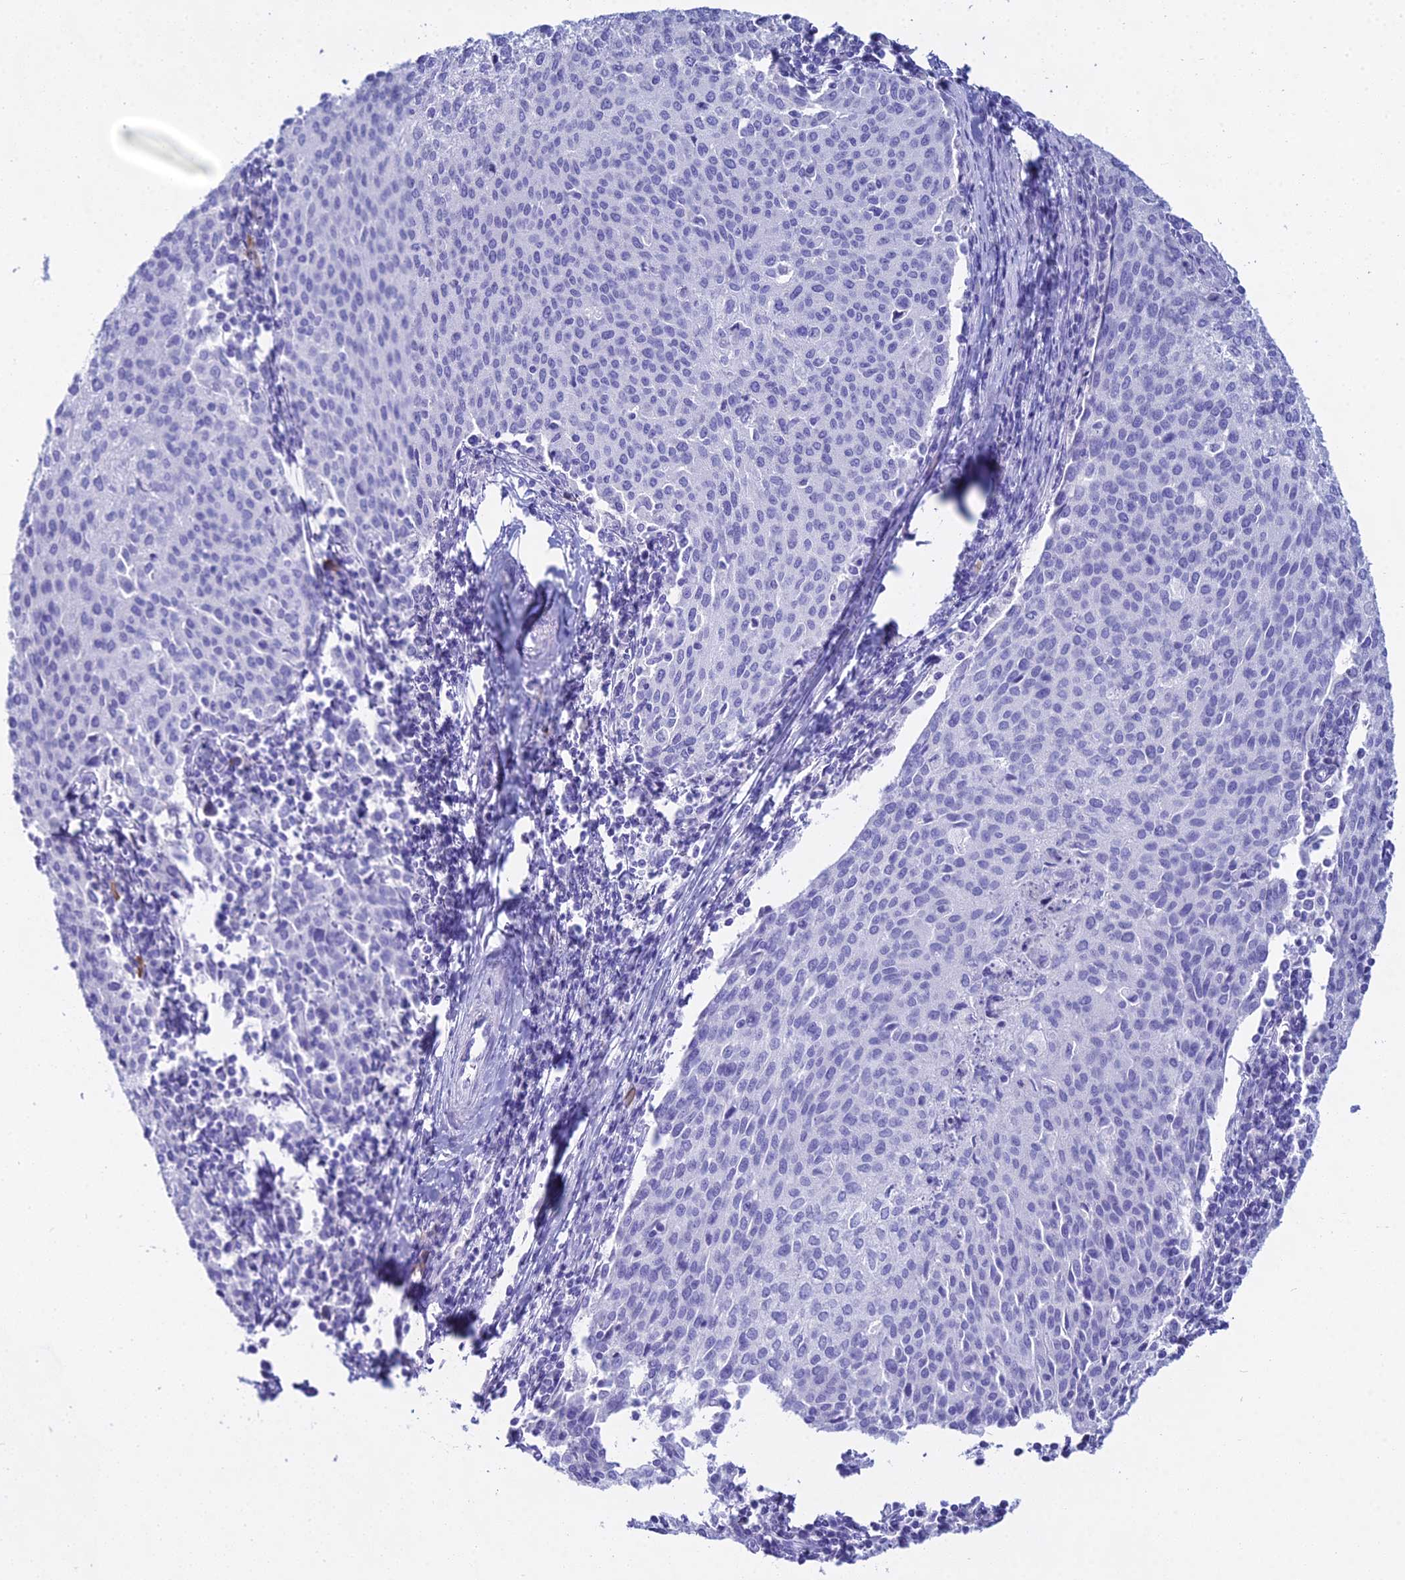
{"staining": {"intensity": "negative", "quantity": "none", "location": "none"}, "tissue": "cervical cancer", "cell_type": "Tumor cells", "image_type": "cancer", "snomed": [{"axis": "morphology", "description": "Squamous cell carcinoma, NOS"}, {"axis": "topography", "description": "Cervix"}], "caption": "Image shows no protein positivity in tumor cells of cervical squamous cell carcinoma tissue. (DAB IHC visualized using brightfield microscopy, high magnification).", "gene": "CGB2", "patient": {"sex": "female", "age": 46}}